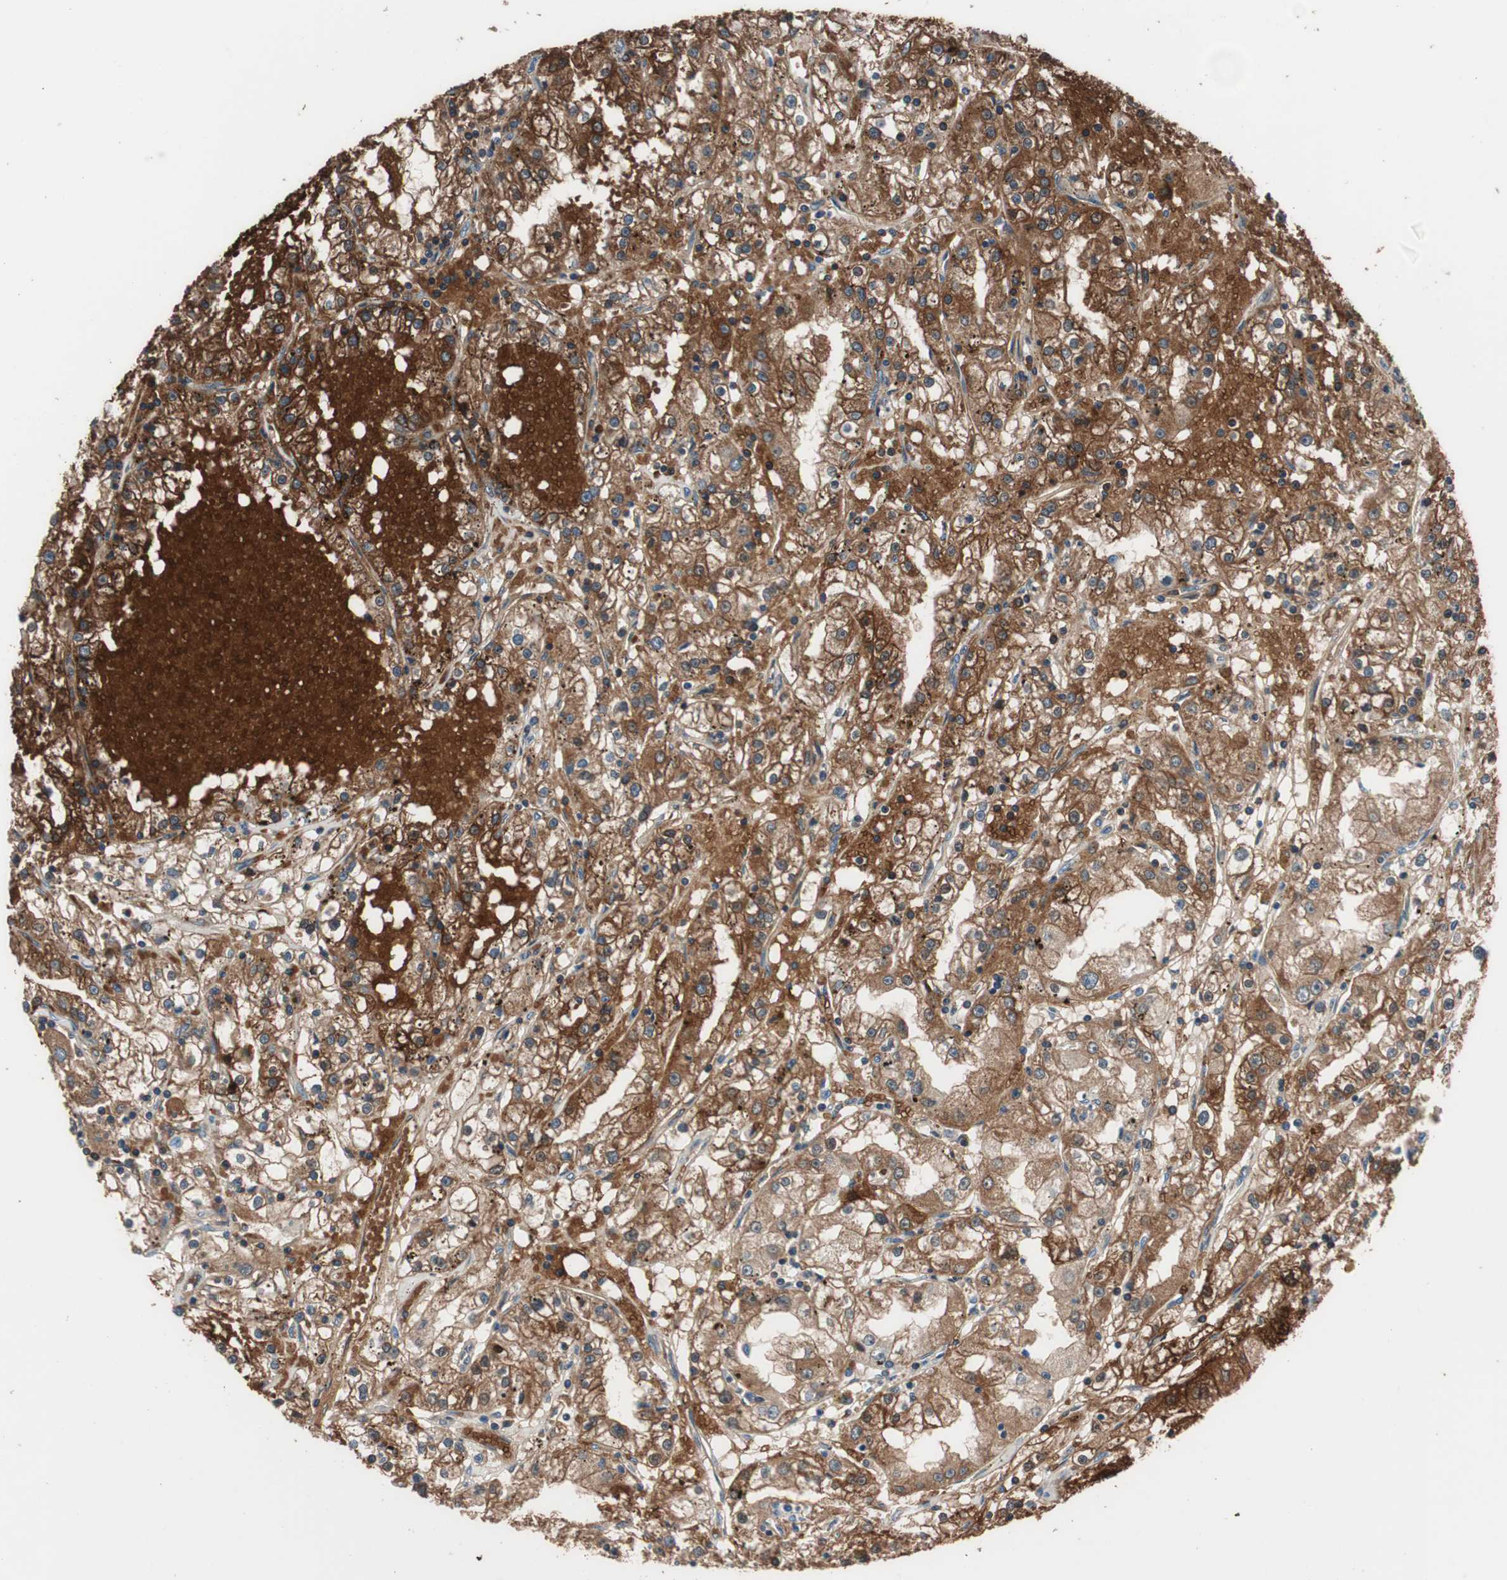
{"staining": {"intensity": "strong", "quantity": ">75%", "location": "cytoplasmic/membranous,nuclear"}, "tissue": "renal cancer", "cell_type": "Tumor cells", "image_type": "cancer", "snomed": [{"axis": "morphology", "description": "Adenocarcinoma, NOS"}, {"axis": "topography", "description": "Kidney"}], "caption": "This histopathology image reveals immunohistochemistry (IHC) staining of human renal cancer, with high strong cytoplasmic/membranous and nuclear staining in approximately >75% of tumor cells.", "gene": "PRDX2", "patient": {"sex": "male", "age": 56}}